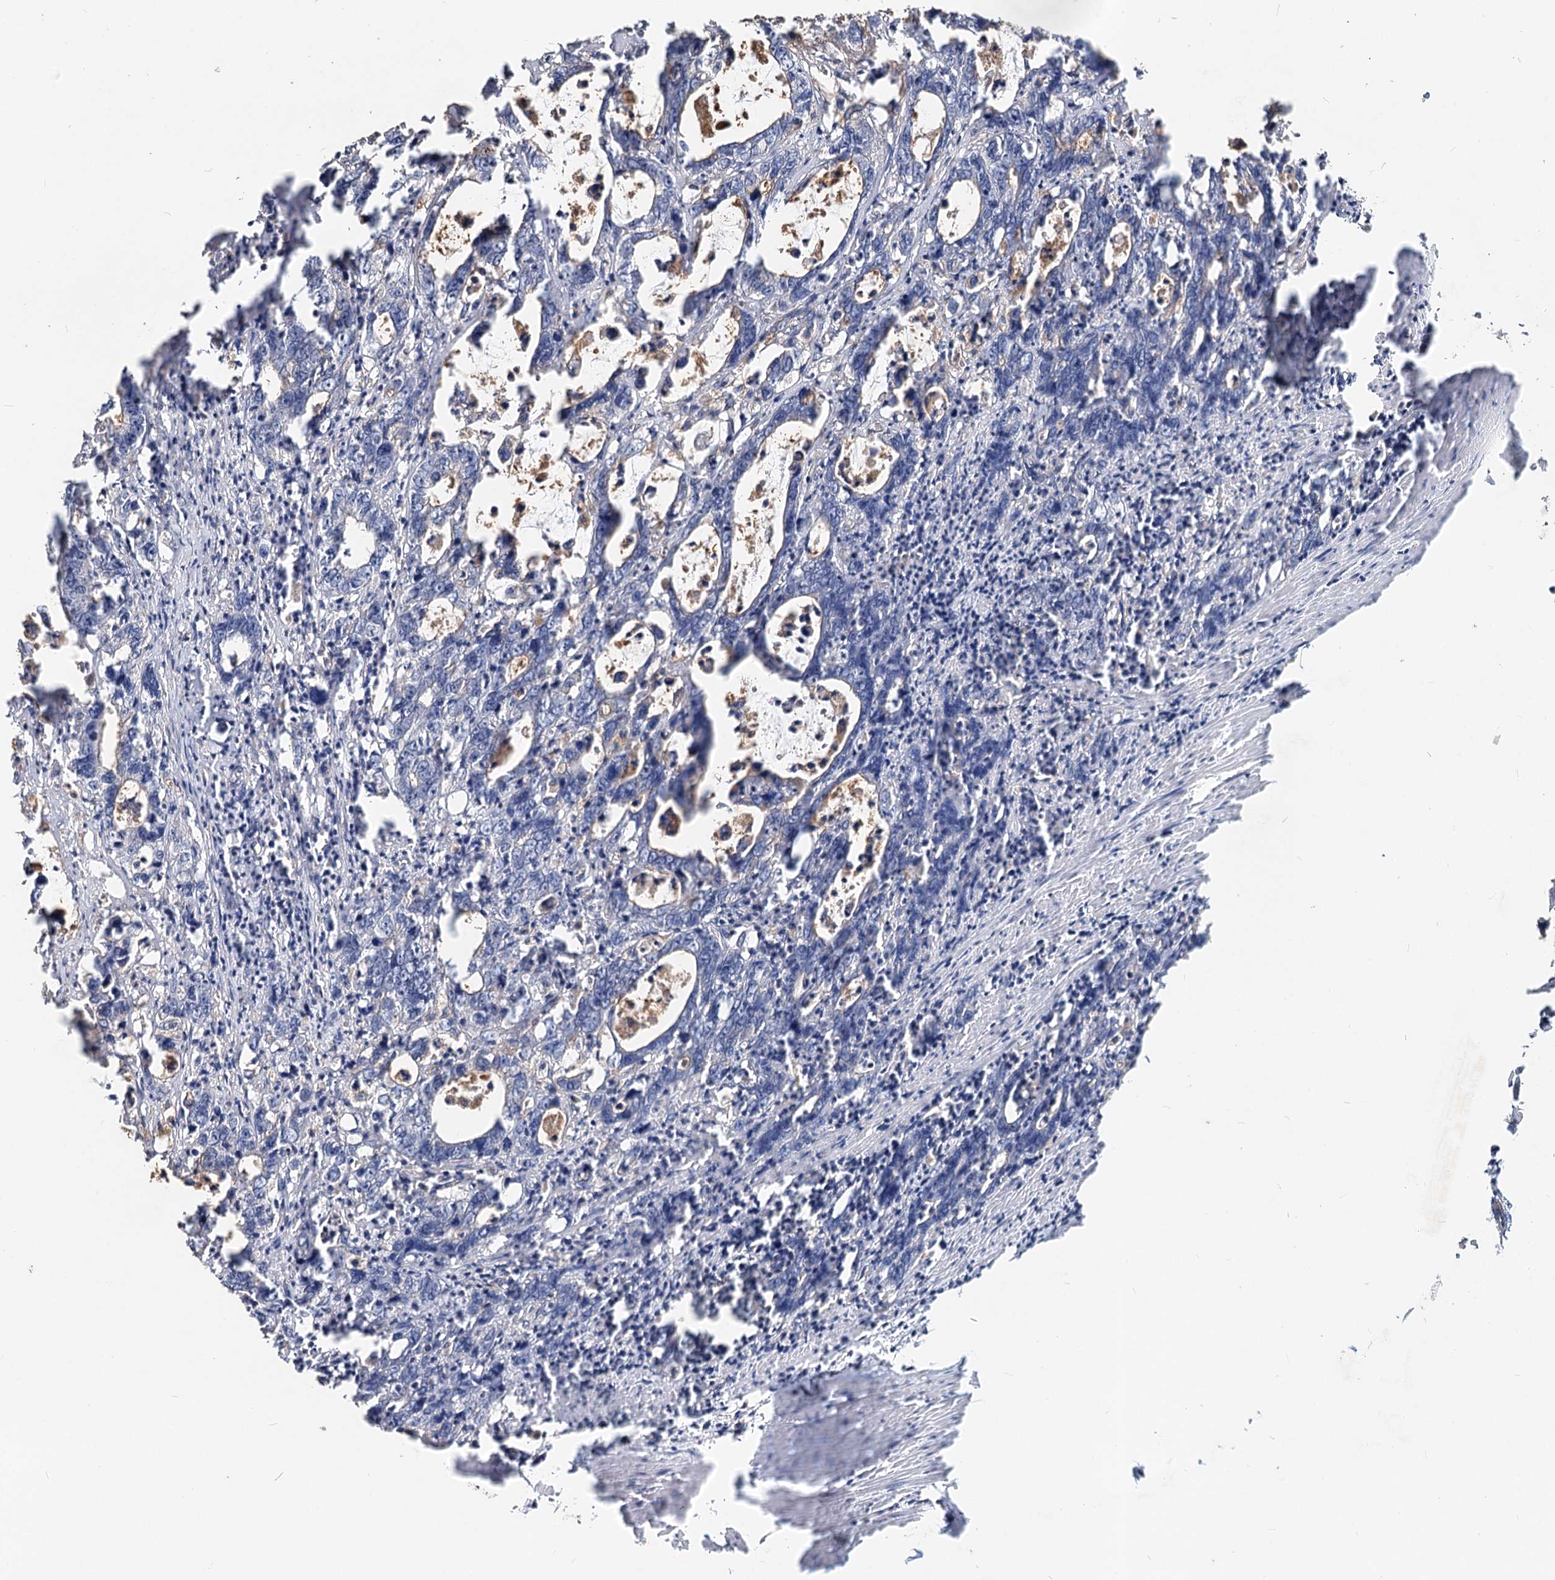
{"staining": {"intensity": "negative", "quantity": "none", "location": "none"}, "tissue": "colorectal cancer", "cell_type": "Tumor cells", "image_type": "cancer", "snomed": [{"axis": "morphology", "description": "Adenocarcinoma, NOS"}, {"axis": "topography", "description": "Colon"}], "caption": "The immunohistochemistry (IHC) histopathology image has no significant staining in tumor cells of colorectal adenocarcinoma tissue.", "gene": "SPART", "patient": {"sex": "female", "age": 75}}